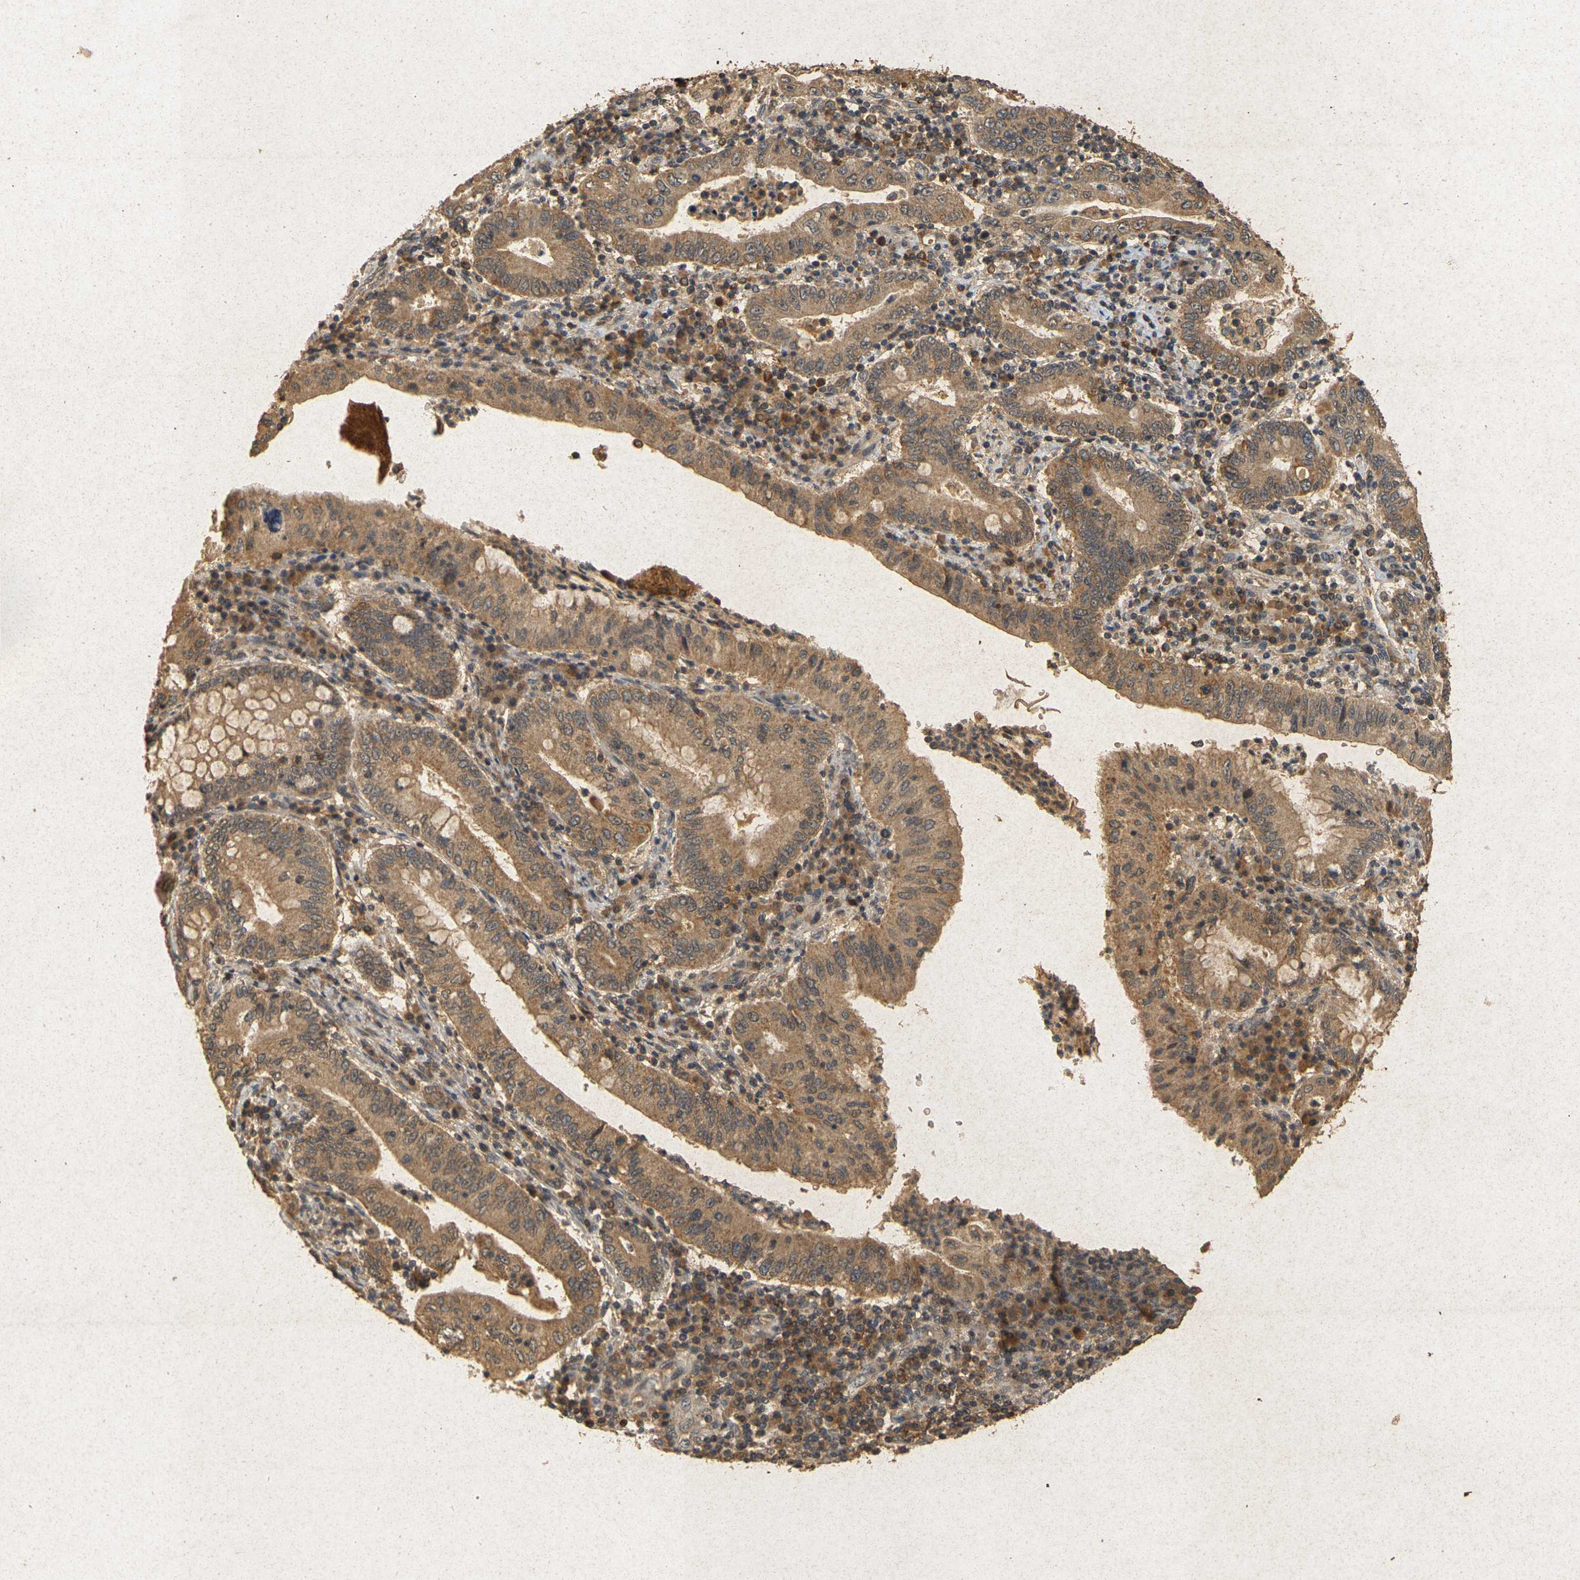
{"staining": {"intensity": "moderate", "quantity": ">75%", "location": "cytoplasmic/membranous"}, "tissue": "stomach cancer", "cell_type": "Tumor cells", "image_type": "cancer", "snomed": [{"axis": "morphology", "description": "Normal tissue, NOS"}, {"axis": "morphology", "description": "Adenocarcinoma, NOS"}, {"axis": "topography", "description": "Esophagus"}, {"axis": "topography", "description": "Stomach, upper"}, {"axis": "topography", "description": "Peripheral nerve tissue"}], "caption": "Stomach cancer (adenocarcinoma) tissue reveals moderate cytoplasmic/membranous staining in approximately >75% of tumor cells, visualized by immunohistochemistry.", "gene": "ERN1", "patient": {"sex": "male", "age": 62}}